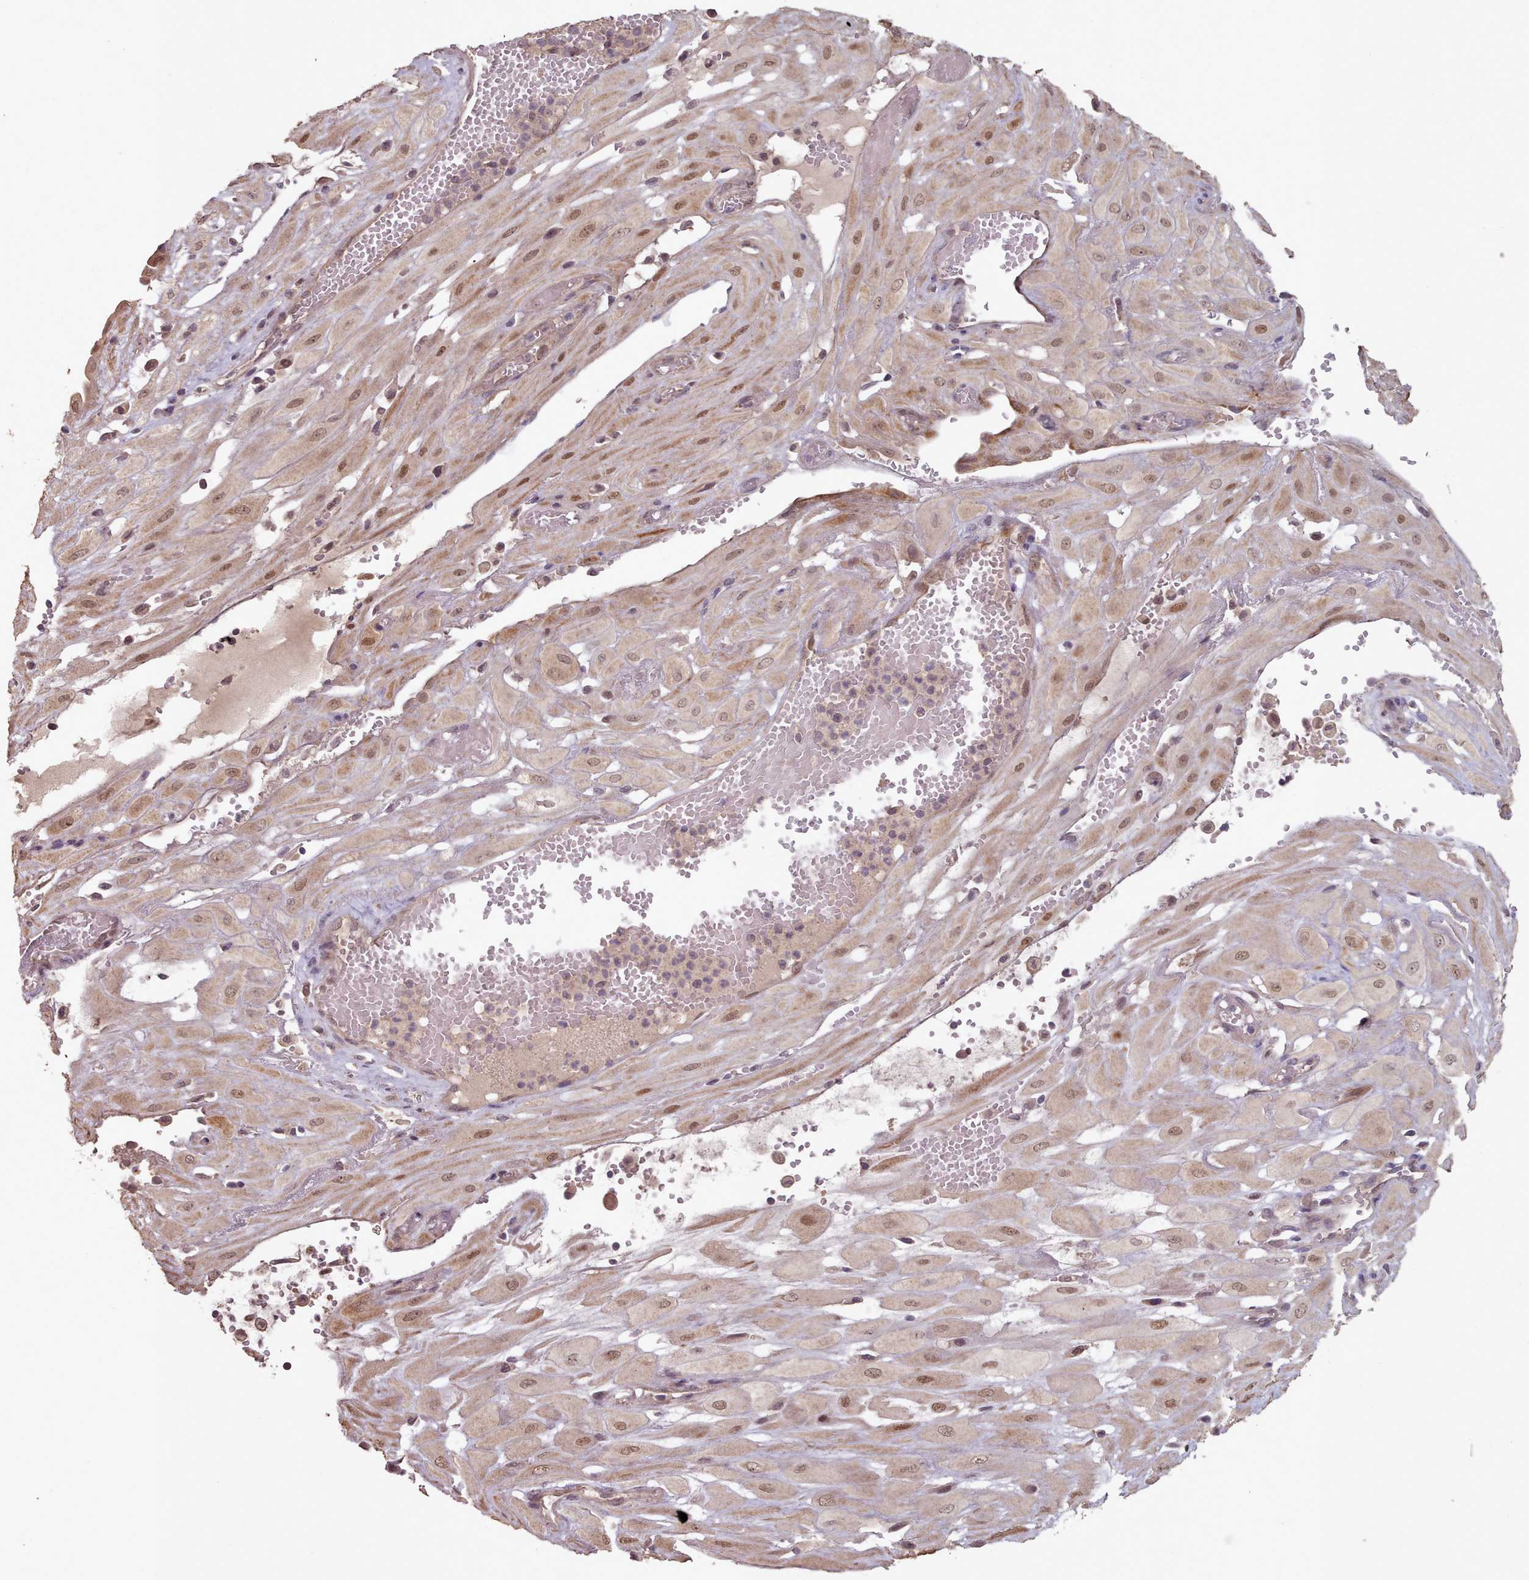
{"staining": {"intensity": "moderate", "quantity": ">75%", "location": "cytoplasmic/membranous,nuclear"}, "tissue": "cervical cancer", "cell_type": "Tumor cells", "image_type": "cancer", "snomed": [{"axis": "morphology", "description": "Squamous cell carcinoma, NOS"}, {"axis": "topography", "description": "Cervix"}], "caption": "Human squamous cell carcinoma (cervical) stained with a protein marker shows moderate staining in tumor cells.", "gene": "ERCC6L", "patient": {"sex": "female", "age": 36}}